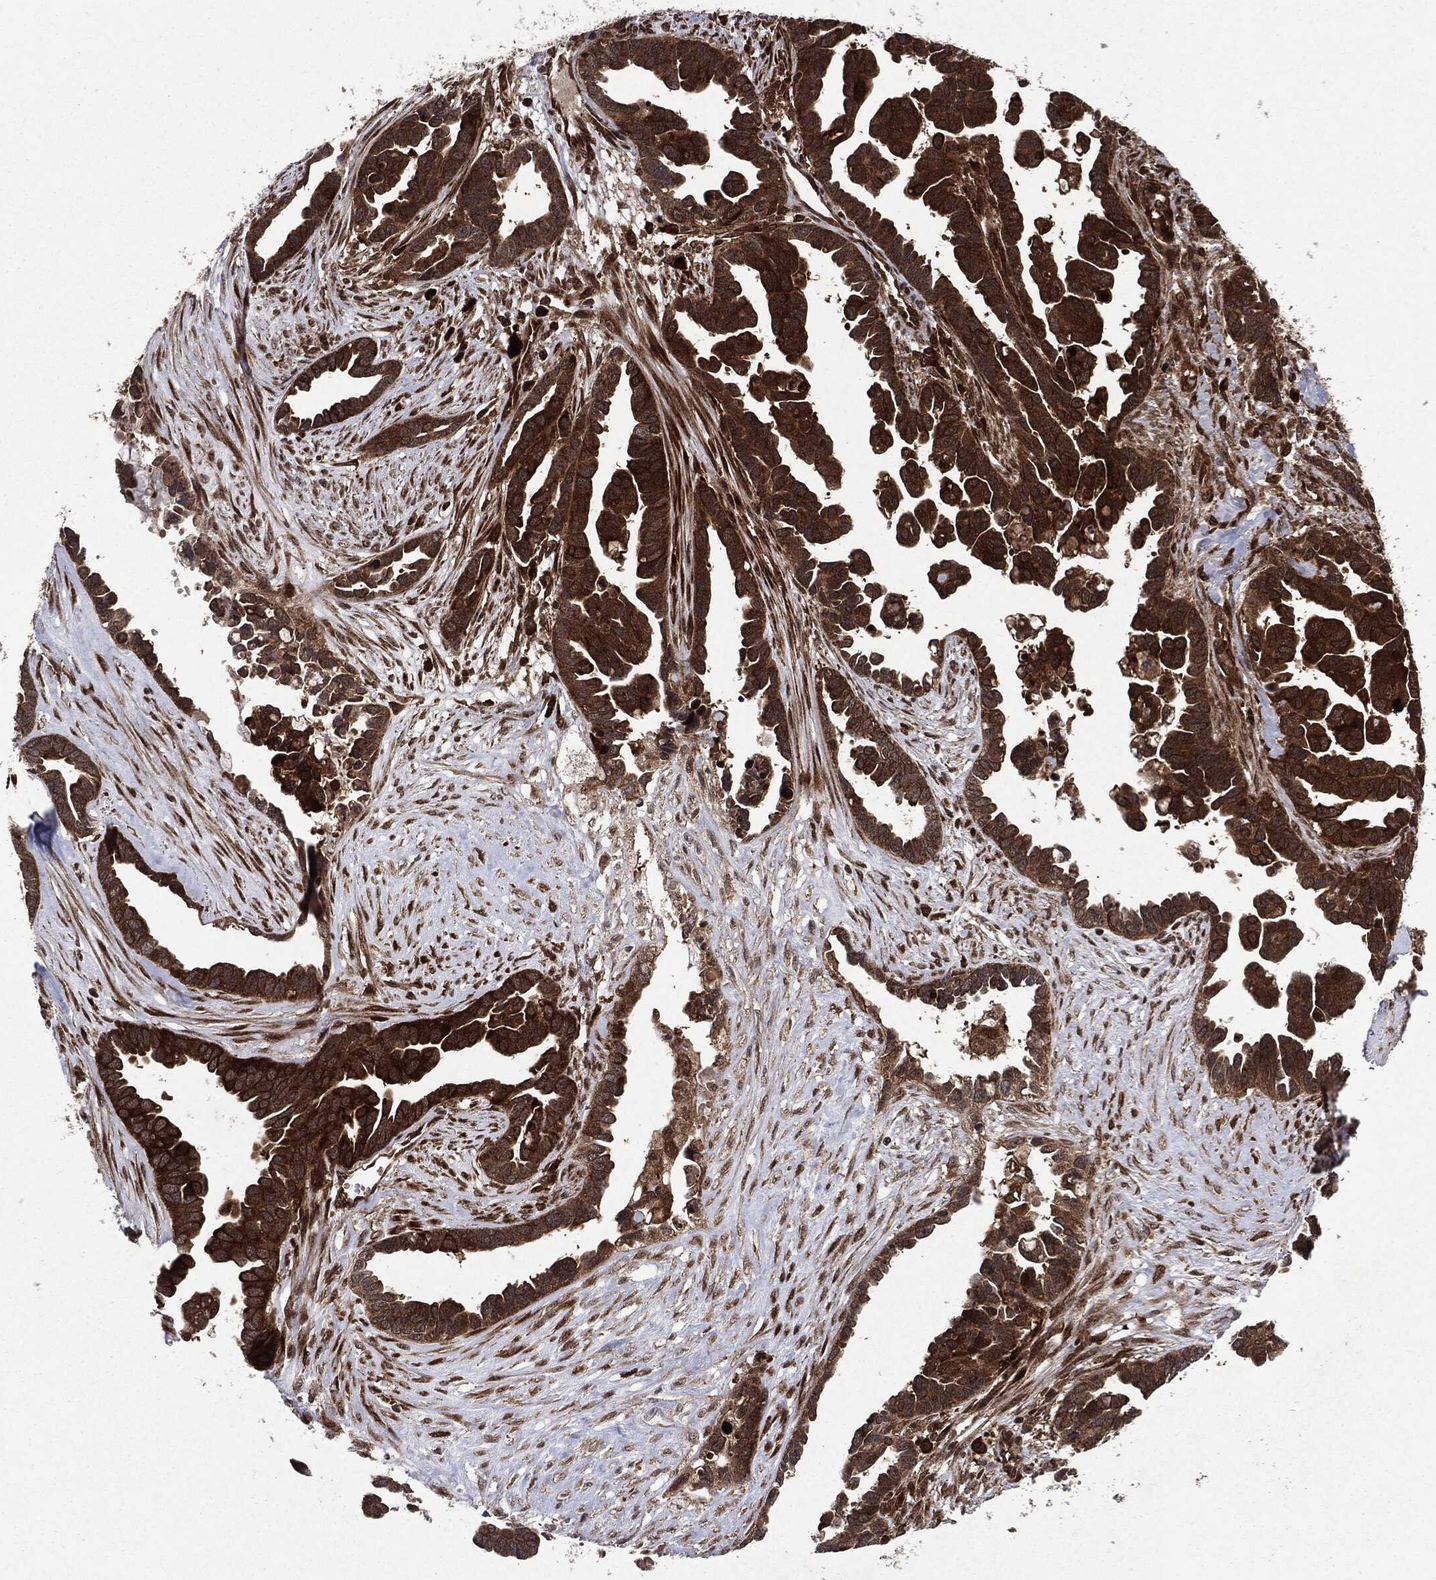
{"staining": {"intensity": "strong", "quantity": ">75%", "location": "cytoplasmic/membranous"}, "tissue": "ovarian cancer", "cell_type": "Tumor cells", "image_type": "cancer", "snomed": [{"axis": "morphology", "description": "Cystadenocarcinoma, serous, NOS"}, {"axis": "topography", "description": "Ovary"}], "caption": "An IHC histopathology image of neoplastic tissue is shown. Protein staining in brown highlights strong cytoplasmic/membranous positivity in serous cystadenocarcinoma (ovarian) within tumor cells.", "gene": "OTUB1", "patient": {"sex": "female", "age": 54}}